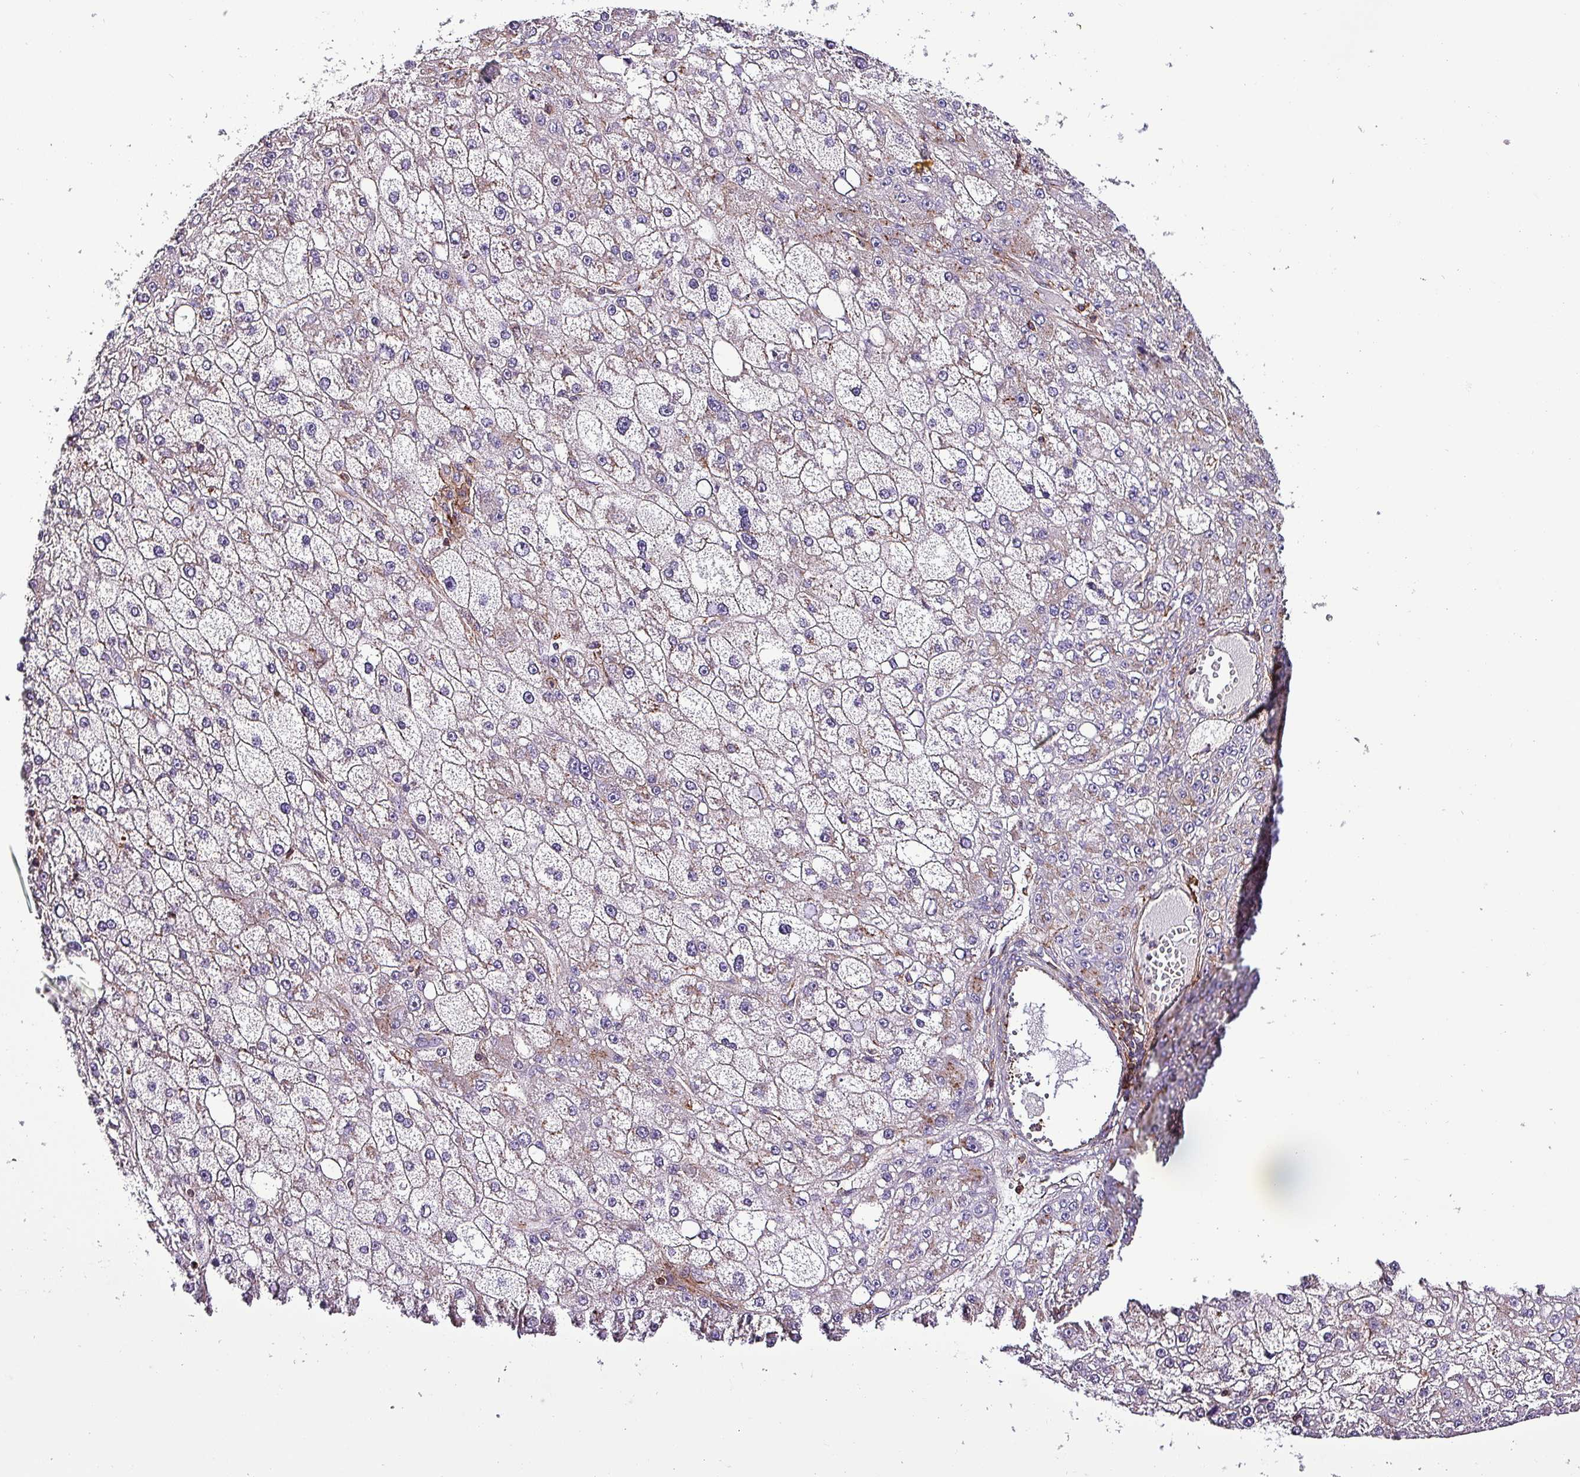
{"staining": {"intensity": "negative", "quantity": "none", "location": "none"}, "tissue": "liver cancer", "cell_type": "Tumor cells", "image_type": "cancer", "snomed": [{"axis": "morphology", "description": "Carcinoma, Hepatocellular, NOS"}, {"axis": "topography", "description": "Liver"}], "caption": "Tumor cells show no significant protein expression in liver cancer. Brightfield microscopy of IHC stained with DAB (brown) and hematoxylin (blue), captured at high magnification.", "gene": "VAMP4", "patient": {"sex": "male", "age": 67}}